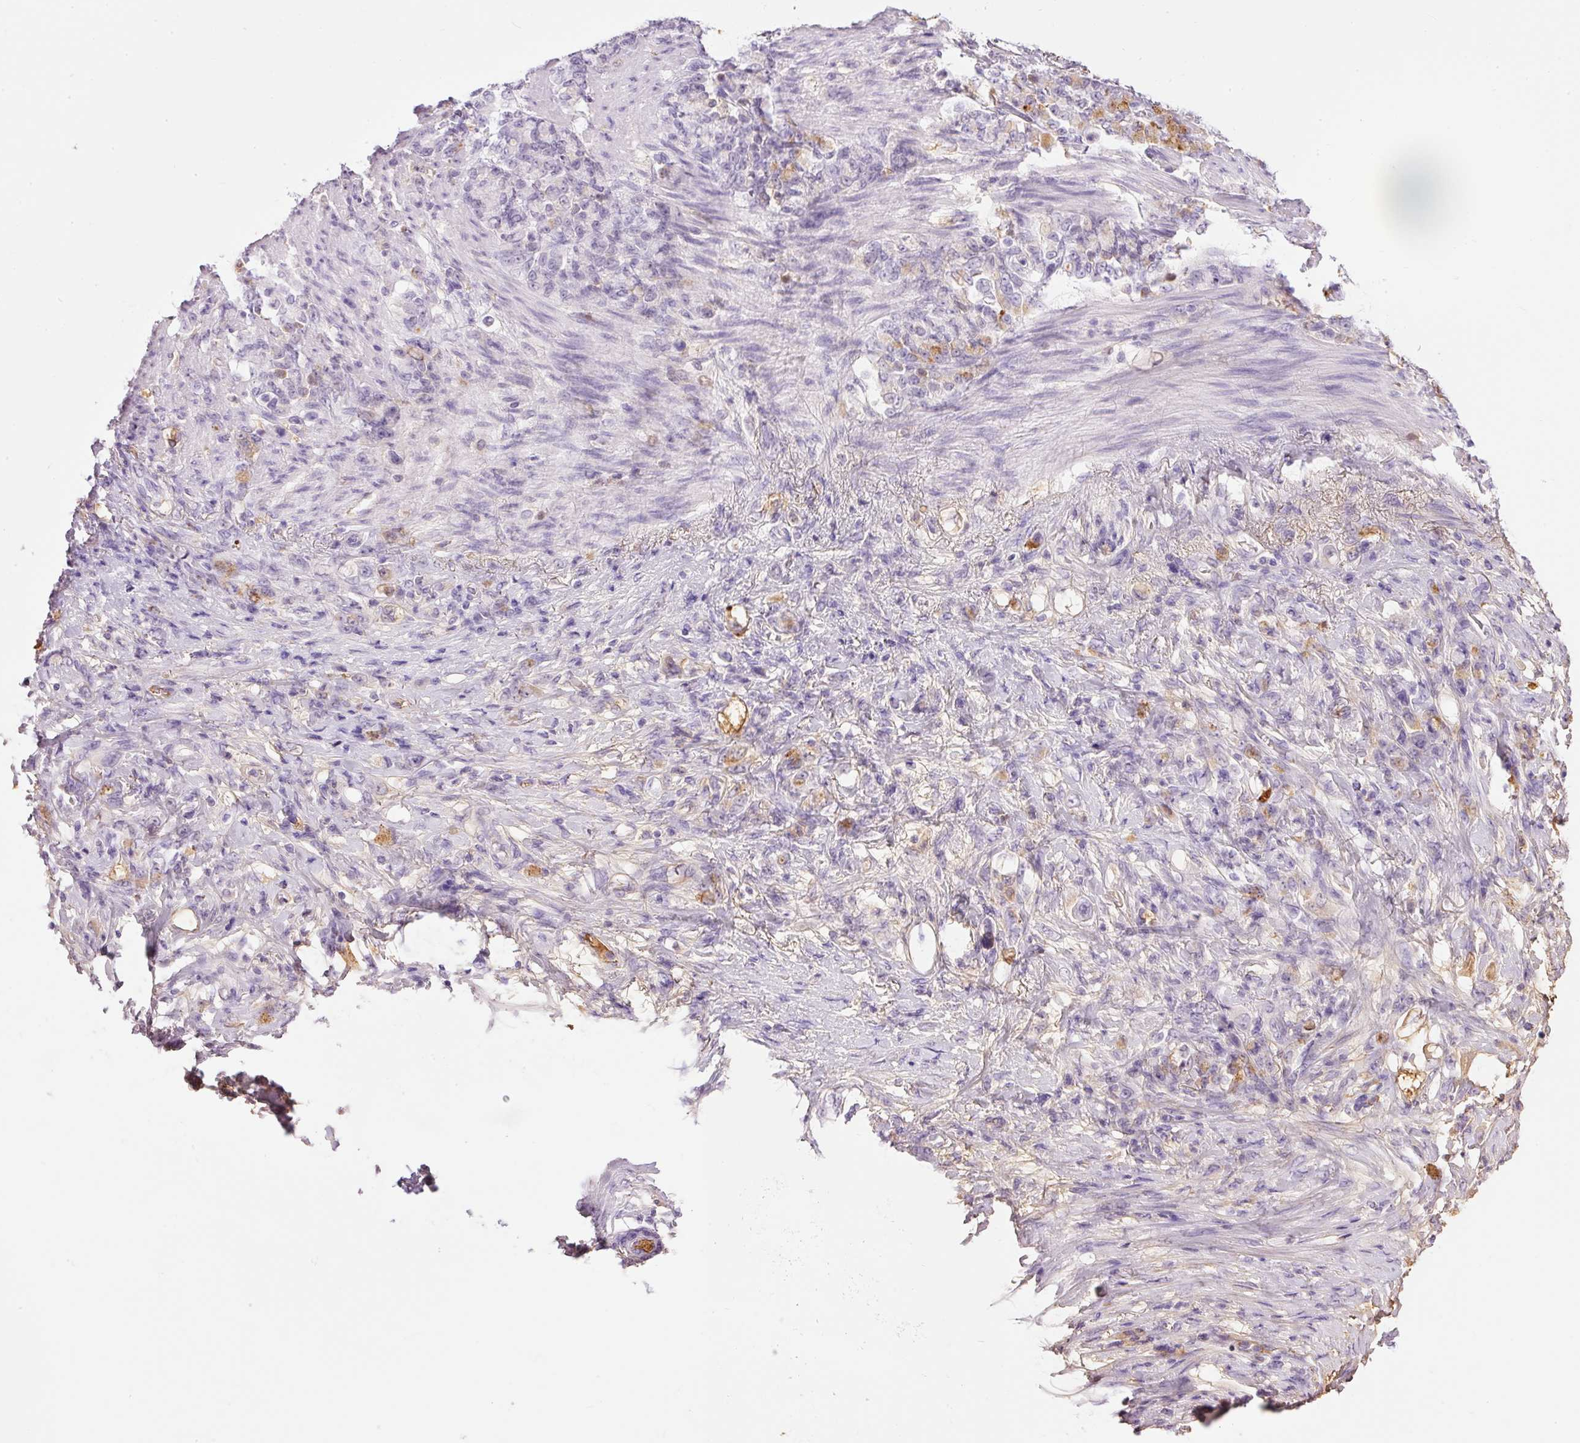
{"staining": {"intensity": "moderate", "quantity": "<25%", "location": "cytoplasmic/membranous"}, "tissue": "stomach cancer", "cell_type": "Tumor cells", "image_type": "cancer", "snomed": [{"axis": "morphology", "description": "Adenocarcinoma, NOS"}, {"axis": "topography", "description": "Stomach"}], "caption": "Stomach cancer (adenocarcinoma) stained with DAB immunohistochemistry shows low levels of moderate cytoplasmic/membranous positivity in about <25% of tumor cells.", "gene": "PRPF38B", "patient": {"sex": "female", "age": 79}}